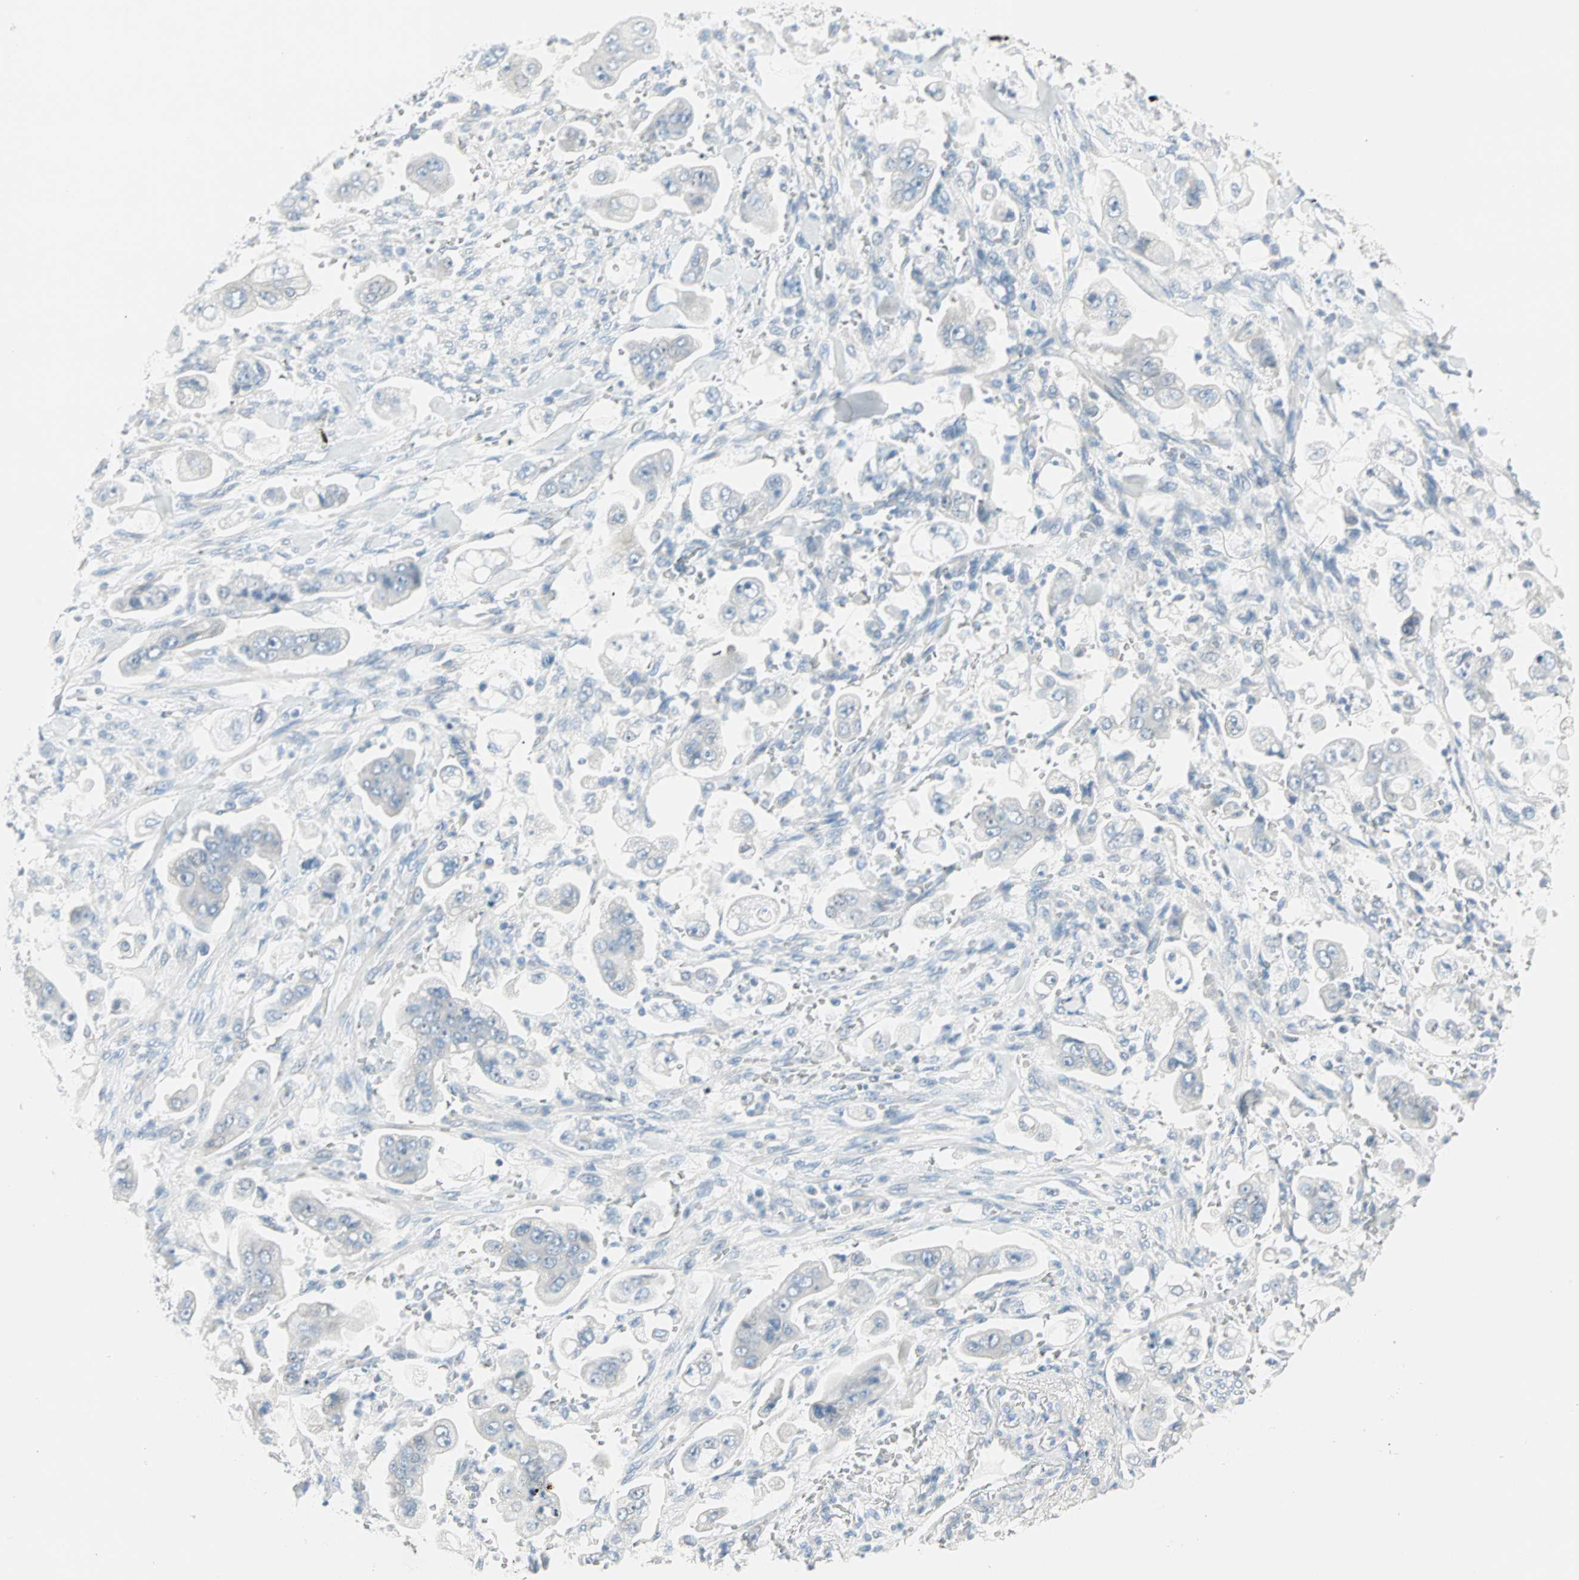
{"staining": {"intensity": "negative", "quantity": "none", "location": "none"}, "tissue": "stomach cancer", "cell_type": "Tumor cells", "image_type": "cancer", "snomed": [{"axis": "morphology", "description": "Adenocarcinoma, NOS"}, {"axis": "topography", "description": "Stomach"}], "caption": "Immunohistochemical staining of human stomach cancer exhibits no significant staining in tumor cells. (DAB (3,3'-diaminobenzidine) IHC with hematoxylin counter stain).", "gene": "SULT1C2", "patient": {"sex": "male", "age": 62}}